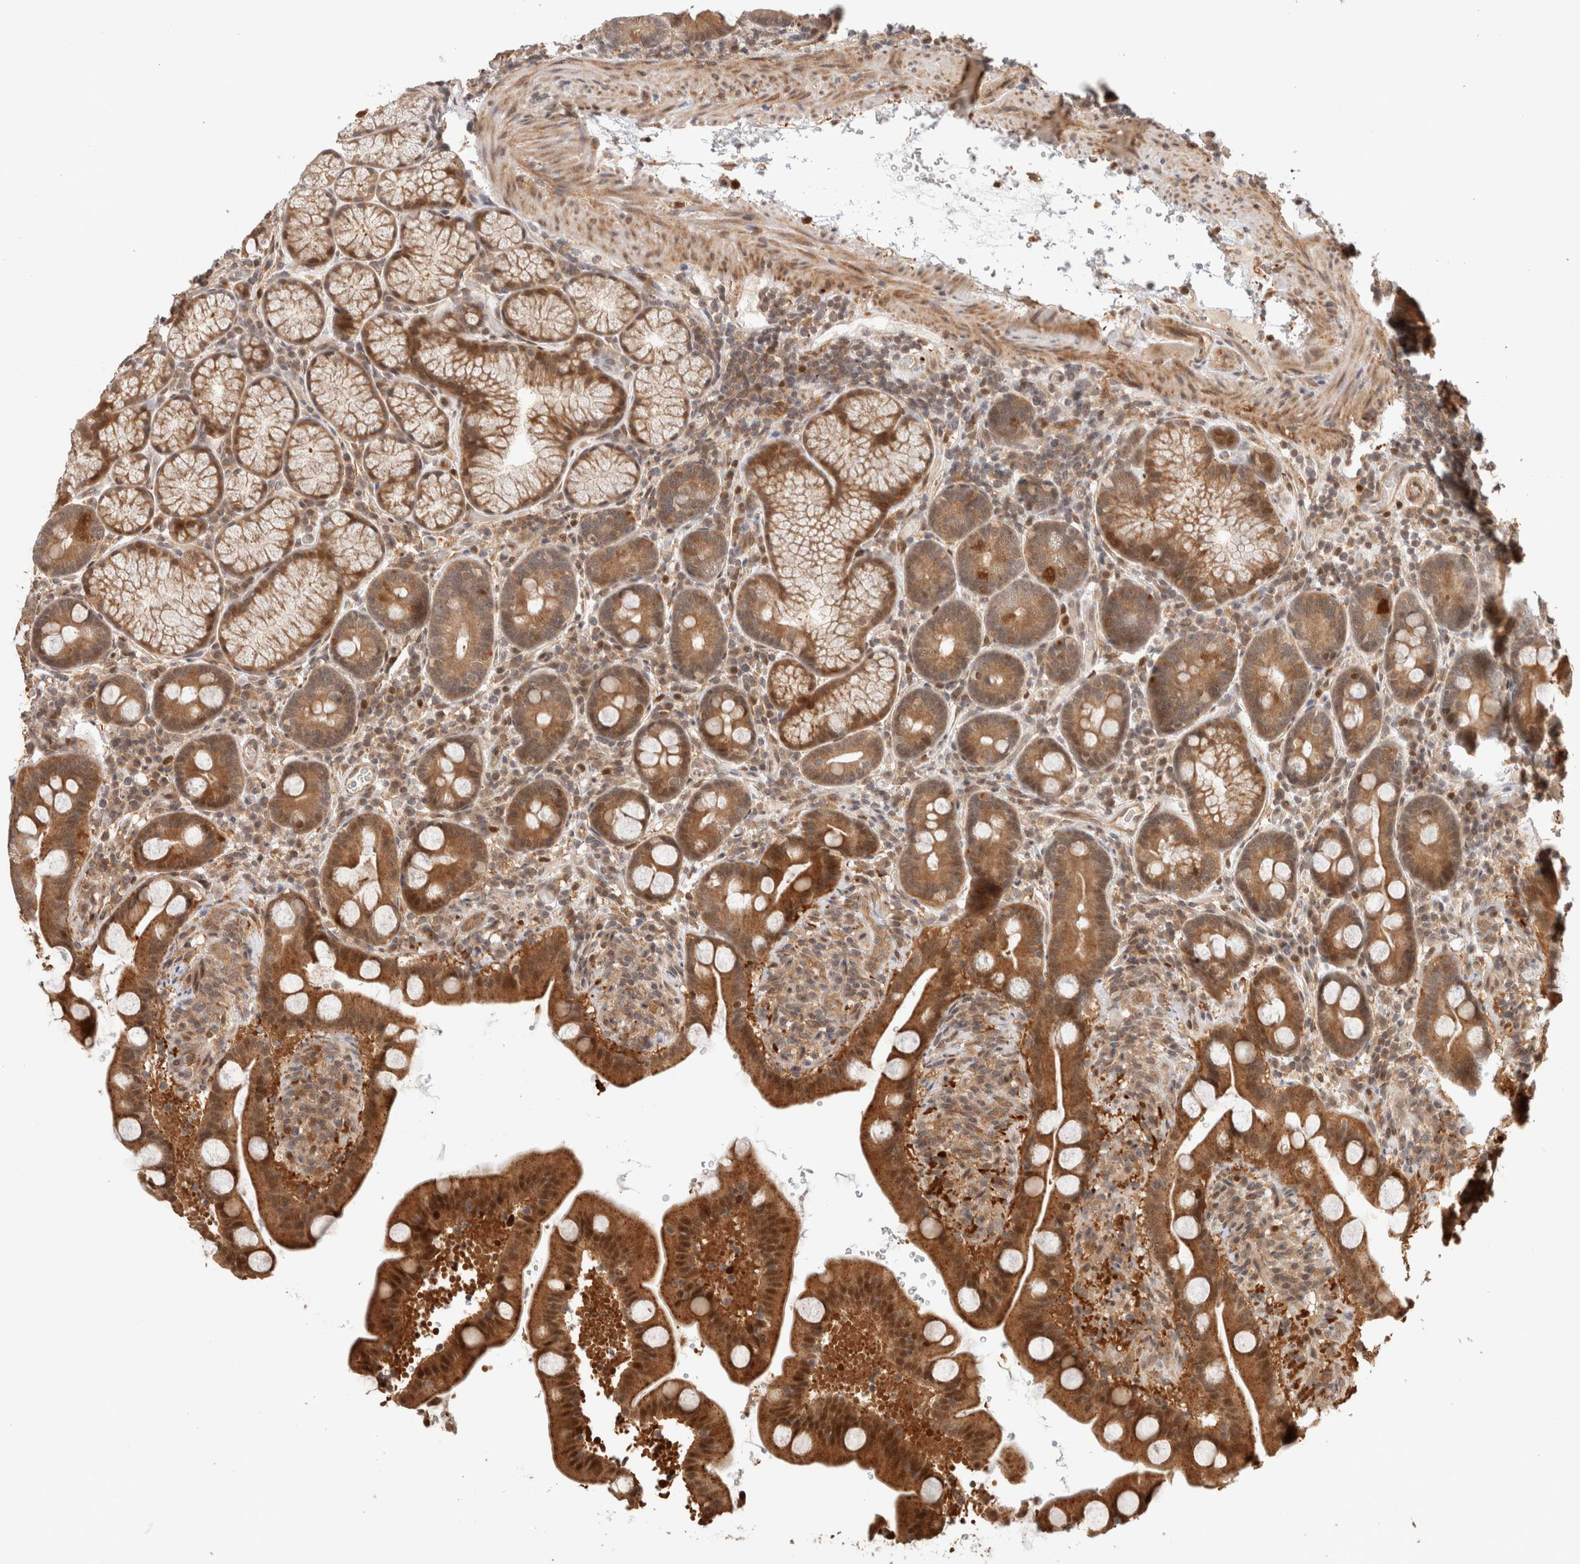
{"staining": {"intensity": "moderate", "quantity": ">75%", "location": "cytoplasmic/membranous,nuclear"}, "tissue": "duodenum", "cell_type": "Glandular cells", "image_type": "normal", "snomed": [{"axis": "morphology", "description": "Normal tissue, NOS"}, {"axis": "topography", "description": "Duodenum"}], "caption": "Duodenum stained with immunohistochemistry shows moderate cytoplasmic/membranous,nuclear expression in approximately >75% of glandular cells. Nuclei are stained in blue.", "gene": "OTUD6B", "patient": {"sex": "male", "age": 54}}